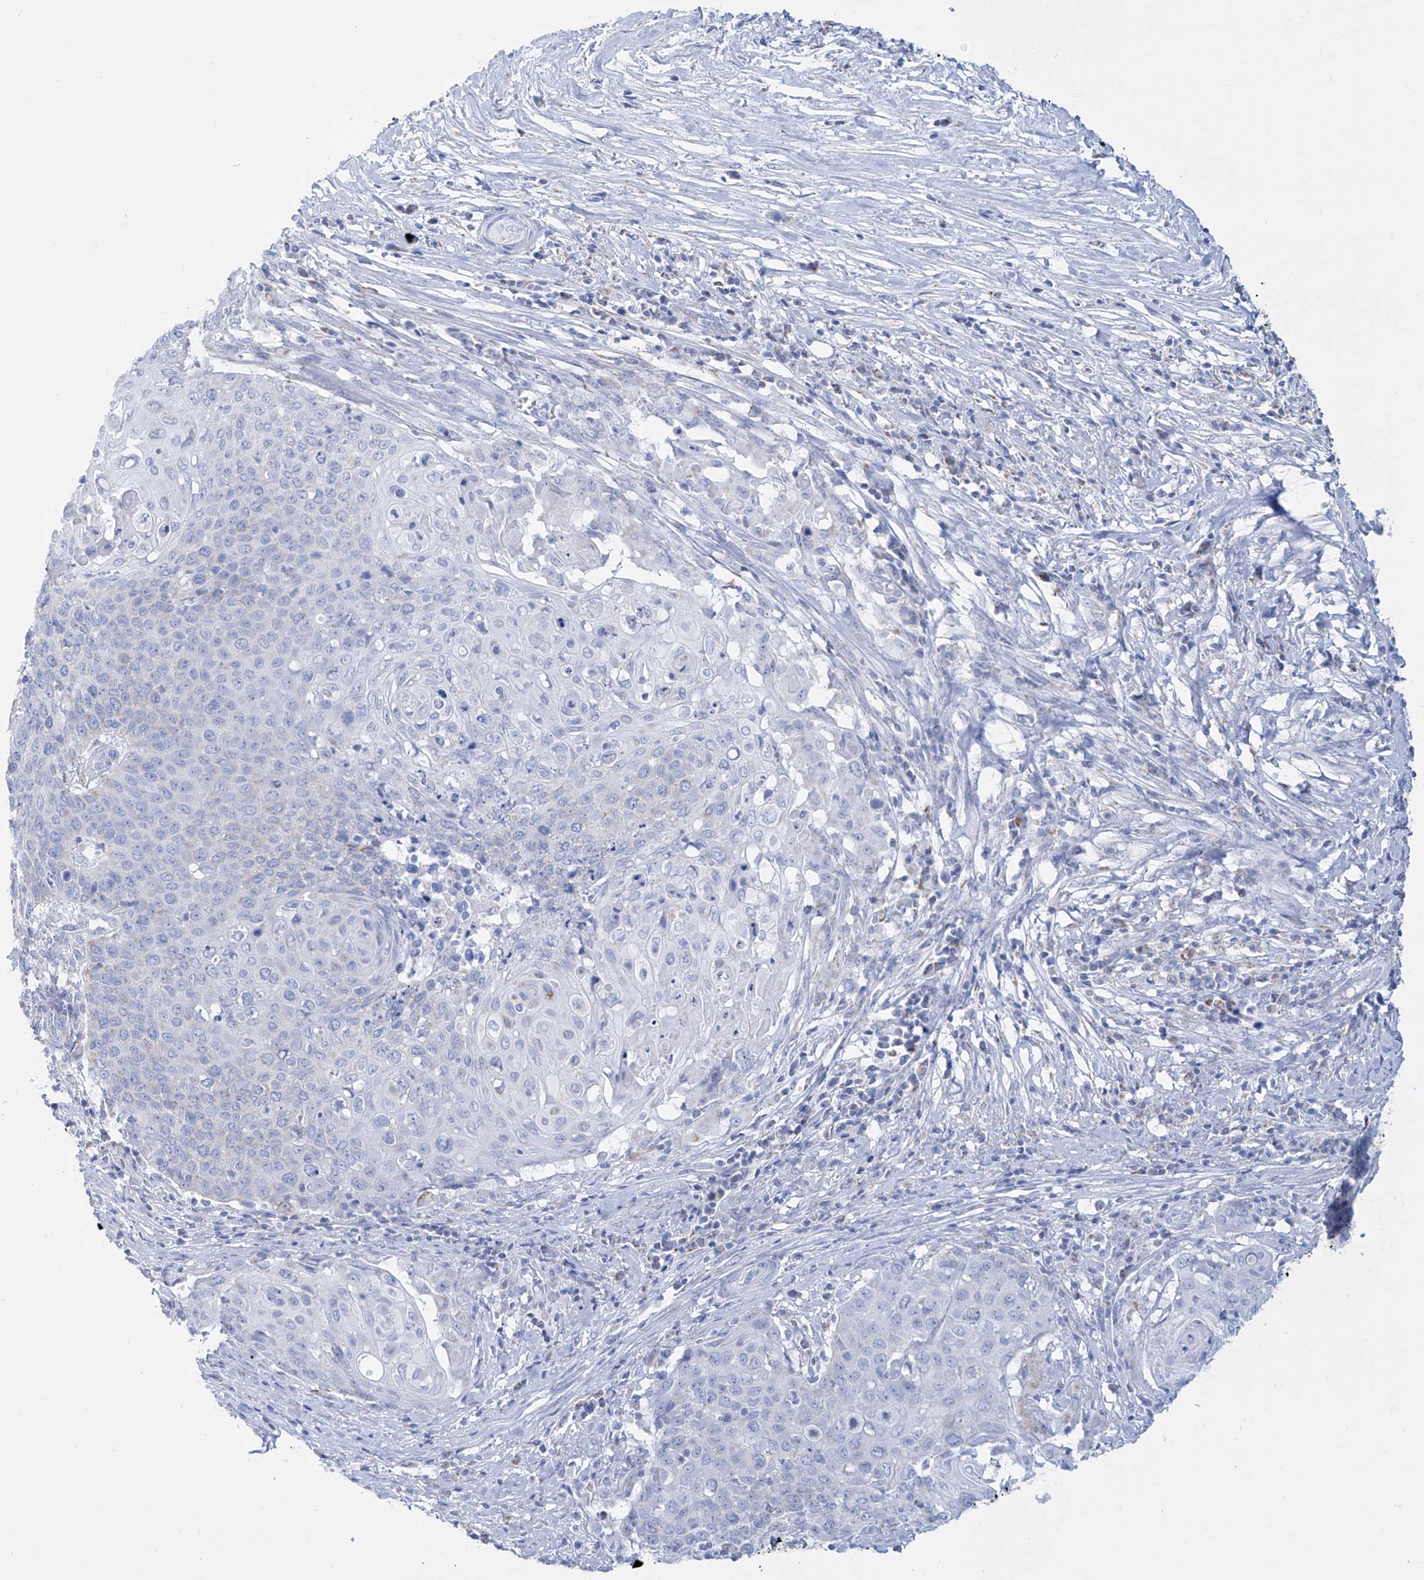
{"staining": {"intensity": "negative", "quantity": "none", "location": "none"}, "tissue": "cervical cancer", "cell_type": "Tumor cells", "image_type": "cancer", "snomed": [{"axis": "morphology", "description": "Squamous cell carcinoma, NOS"}, {"axis": "topography", "description": "Cervix"}], "caption": "This image is of cervical cancer stained with immunohistochemistry to label a protein in brown with the nuclei are counter-stained blue. There is no staining in tumor cells.", "gene": "ALDH6A1", "patient": {"sex": "female", "age": 39}}